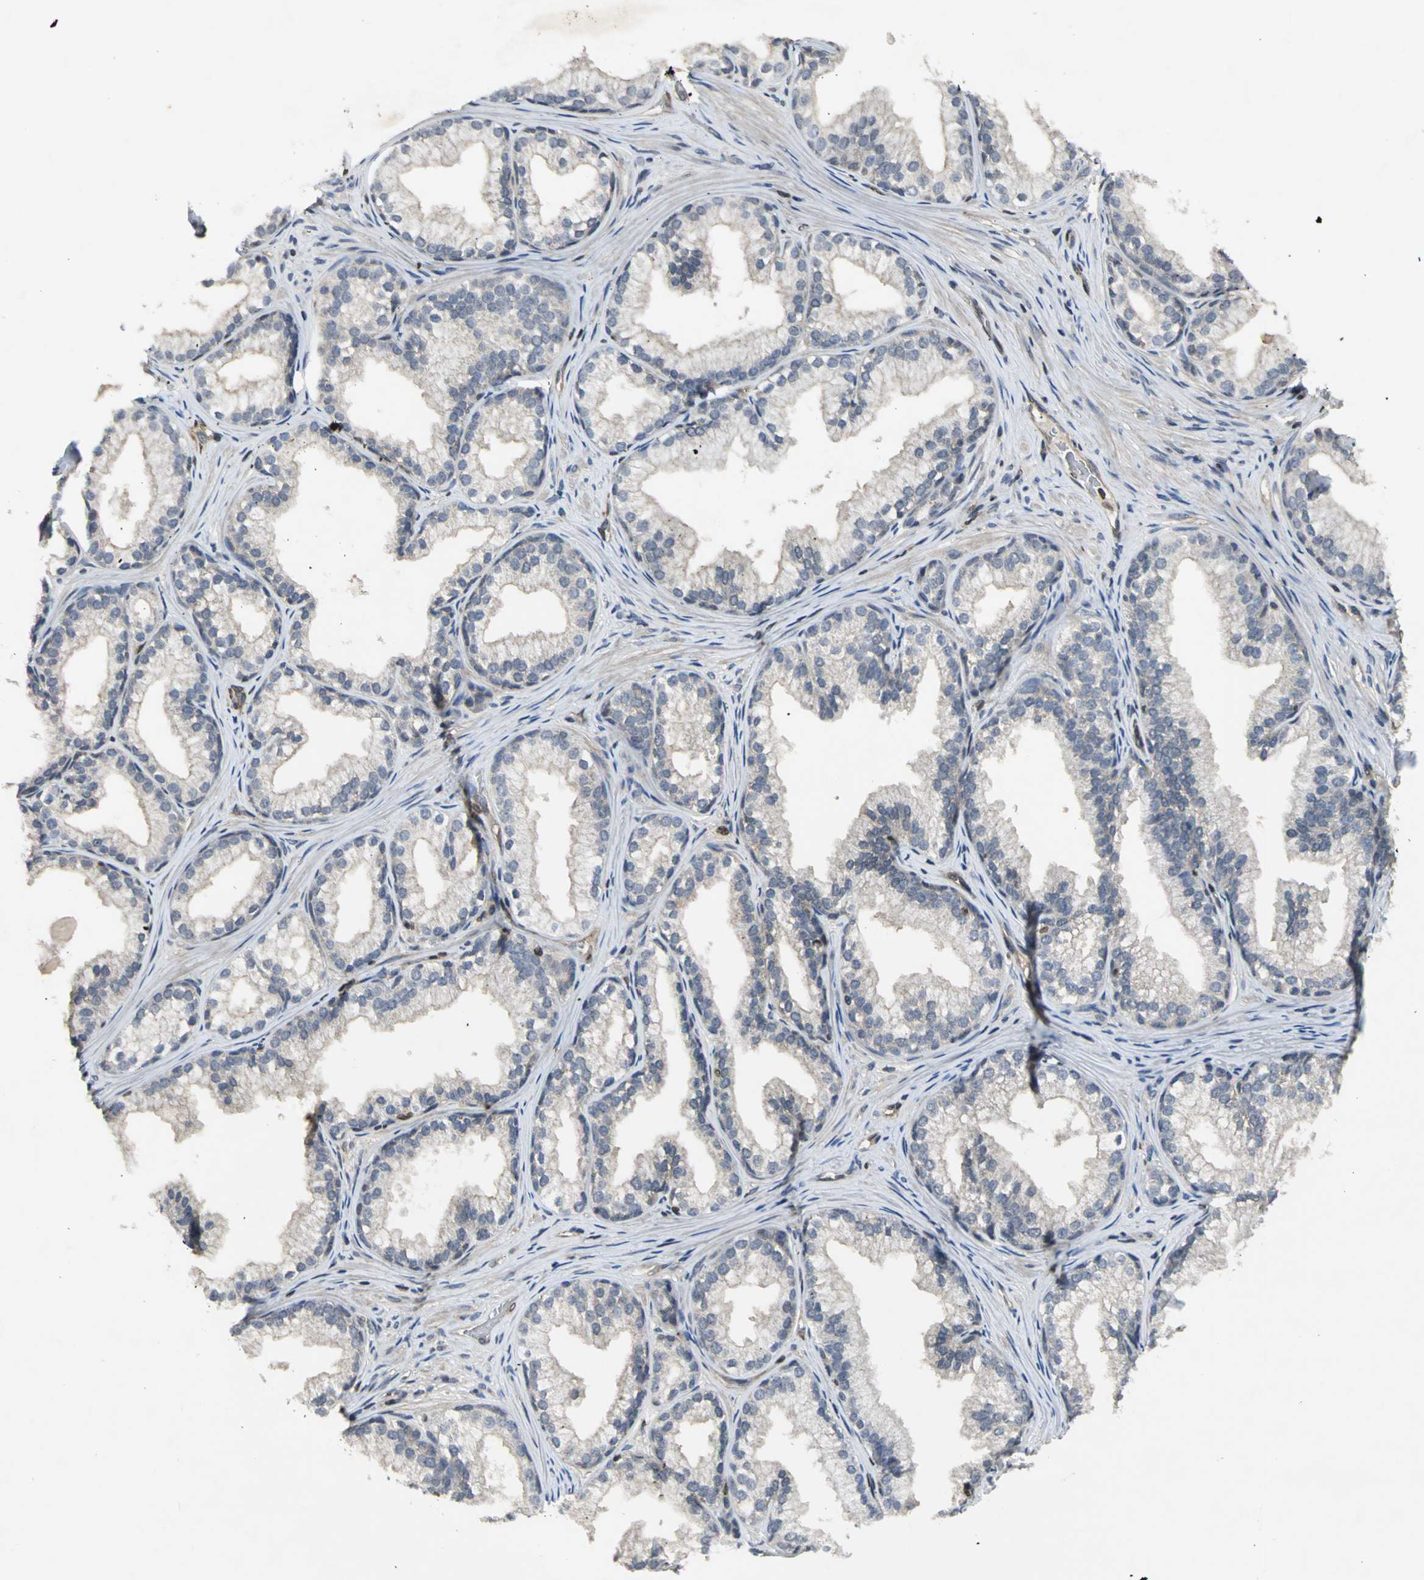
{"staining": {"intensity": "moderate", "quantity": "25%-75%", "location": "cytoplasmic/membranous"}, "tissue": "prostate", "cell_type": "Glandular cells", "image_type": "normal", "snomed": [{"axis": "morphology", "description": "Normal tissue, NOS"}, {"axis": "topography", "description": "Prostate"}], "caption": "This micrograph demonstrates immunohistochemistry (IHC) staining of benign prostate, with medium moderate cytoplasmic/membranous positivity in approximately 25%-75% of glandular cells.", "gene": "AHR", "patient": {"sex": "male", "age": 76}}